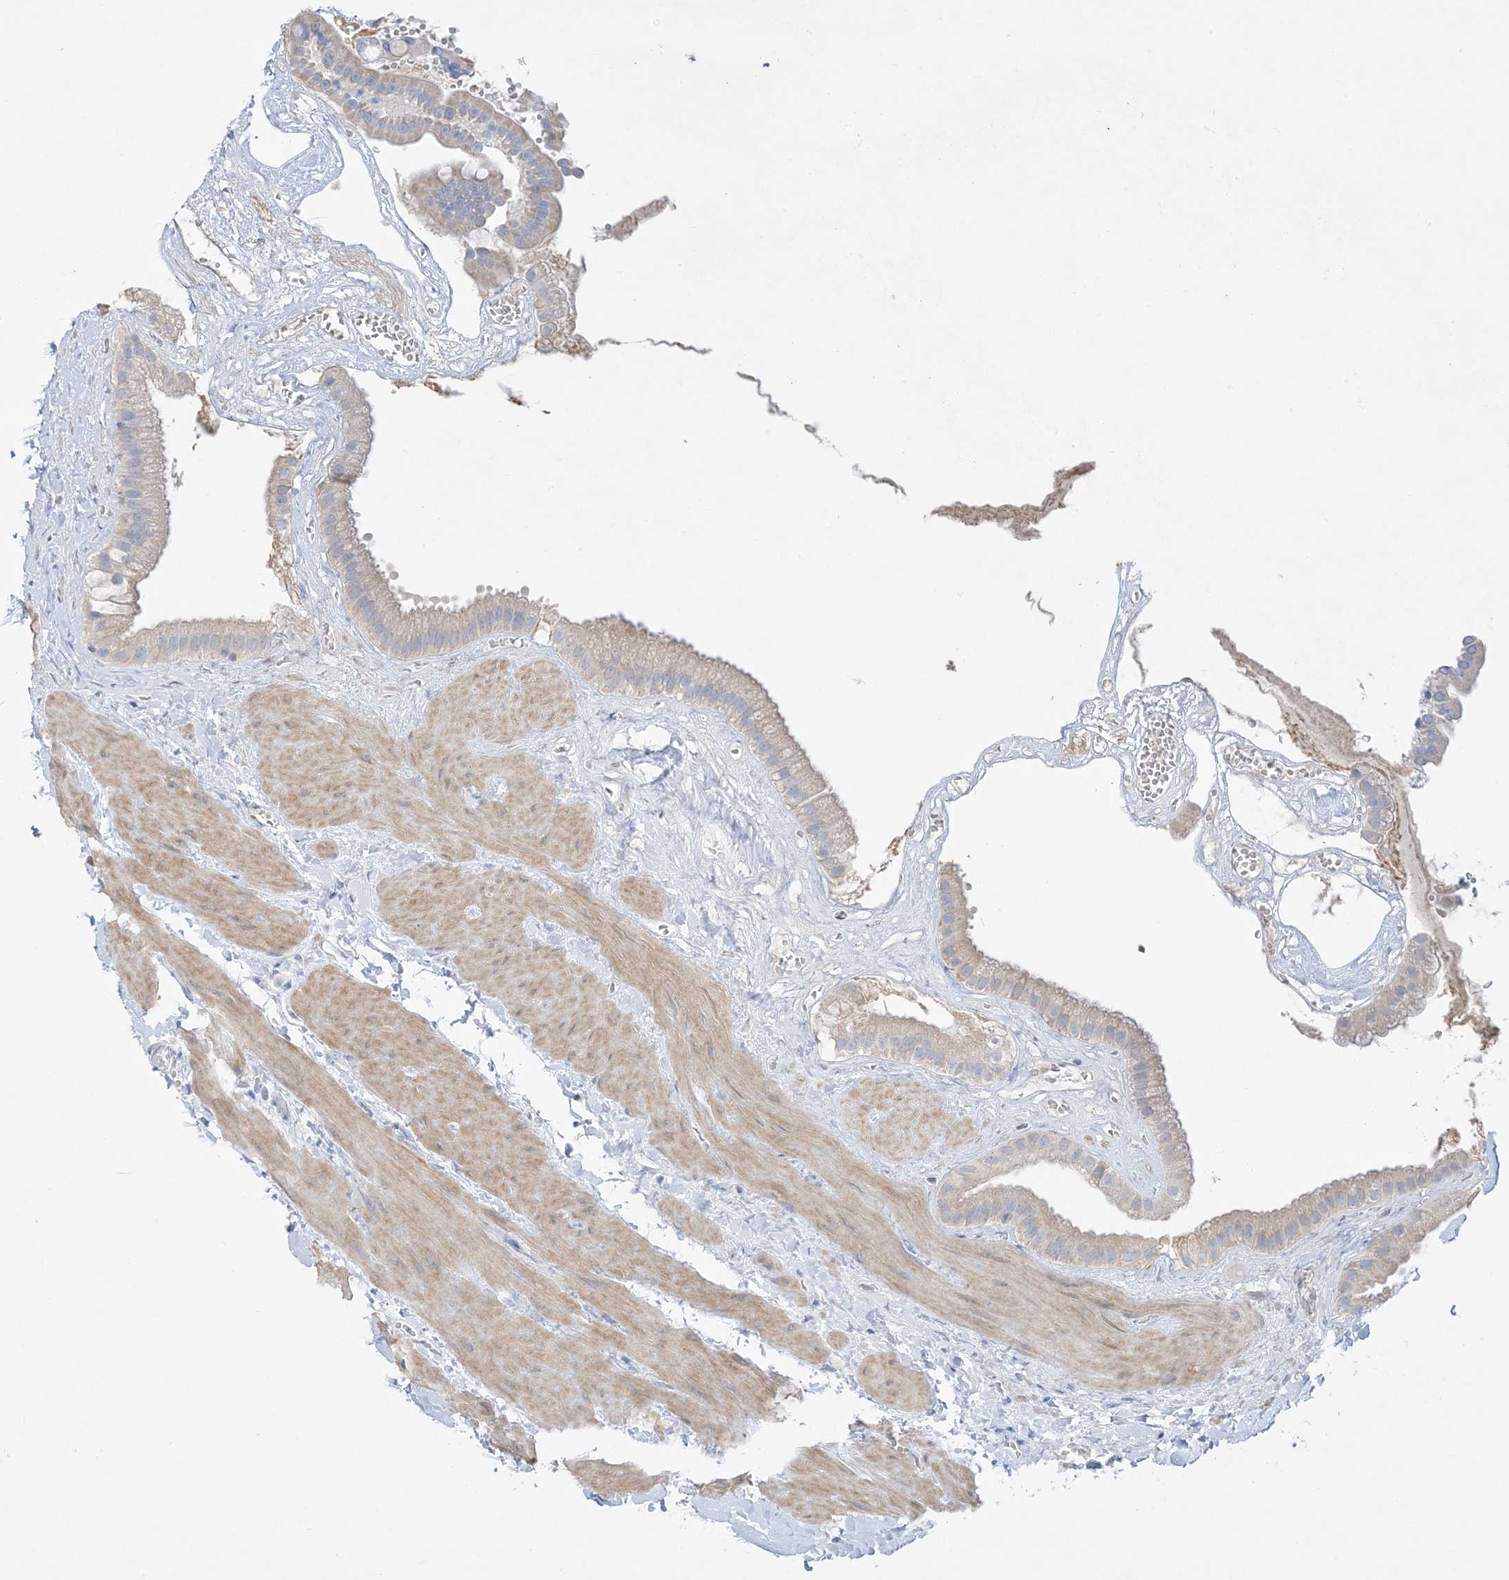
{"staining": {"intensity": "weak", "quantity": ">75%", "location": "cytoplasmic/membranous"}, "tissue": "gallbladder", "cell_type": "Glandular cells", "image_type": "normal", "snomed": [{"axis": "morphology", "description": "Normal tissue, NOS"}, {"axis": "topography", "description": "Gallbladder"}], "caption": "Weak cytoplasmic/membranous protein expression is seen in approximately >75% of glandular cells in gallbladder. Ihc stains the protein in brown and the nuclei are stained blue.", "gene": "FAM184A", "patient": {"sex": "male", "age": 55}}